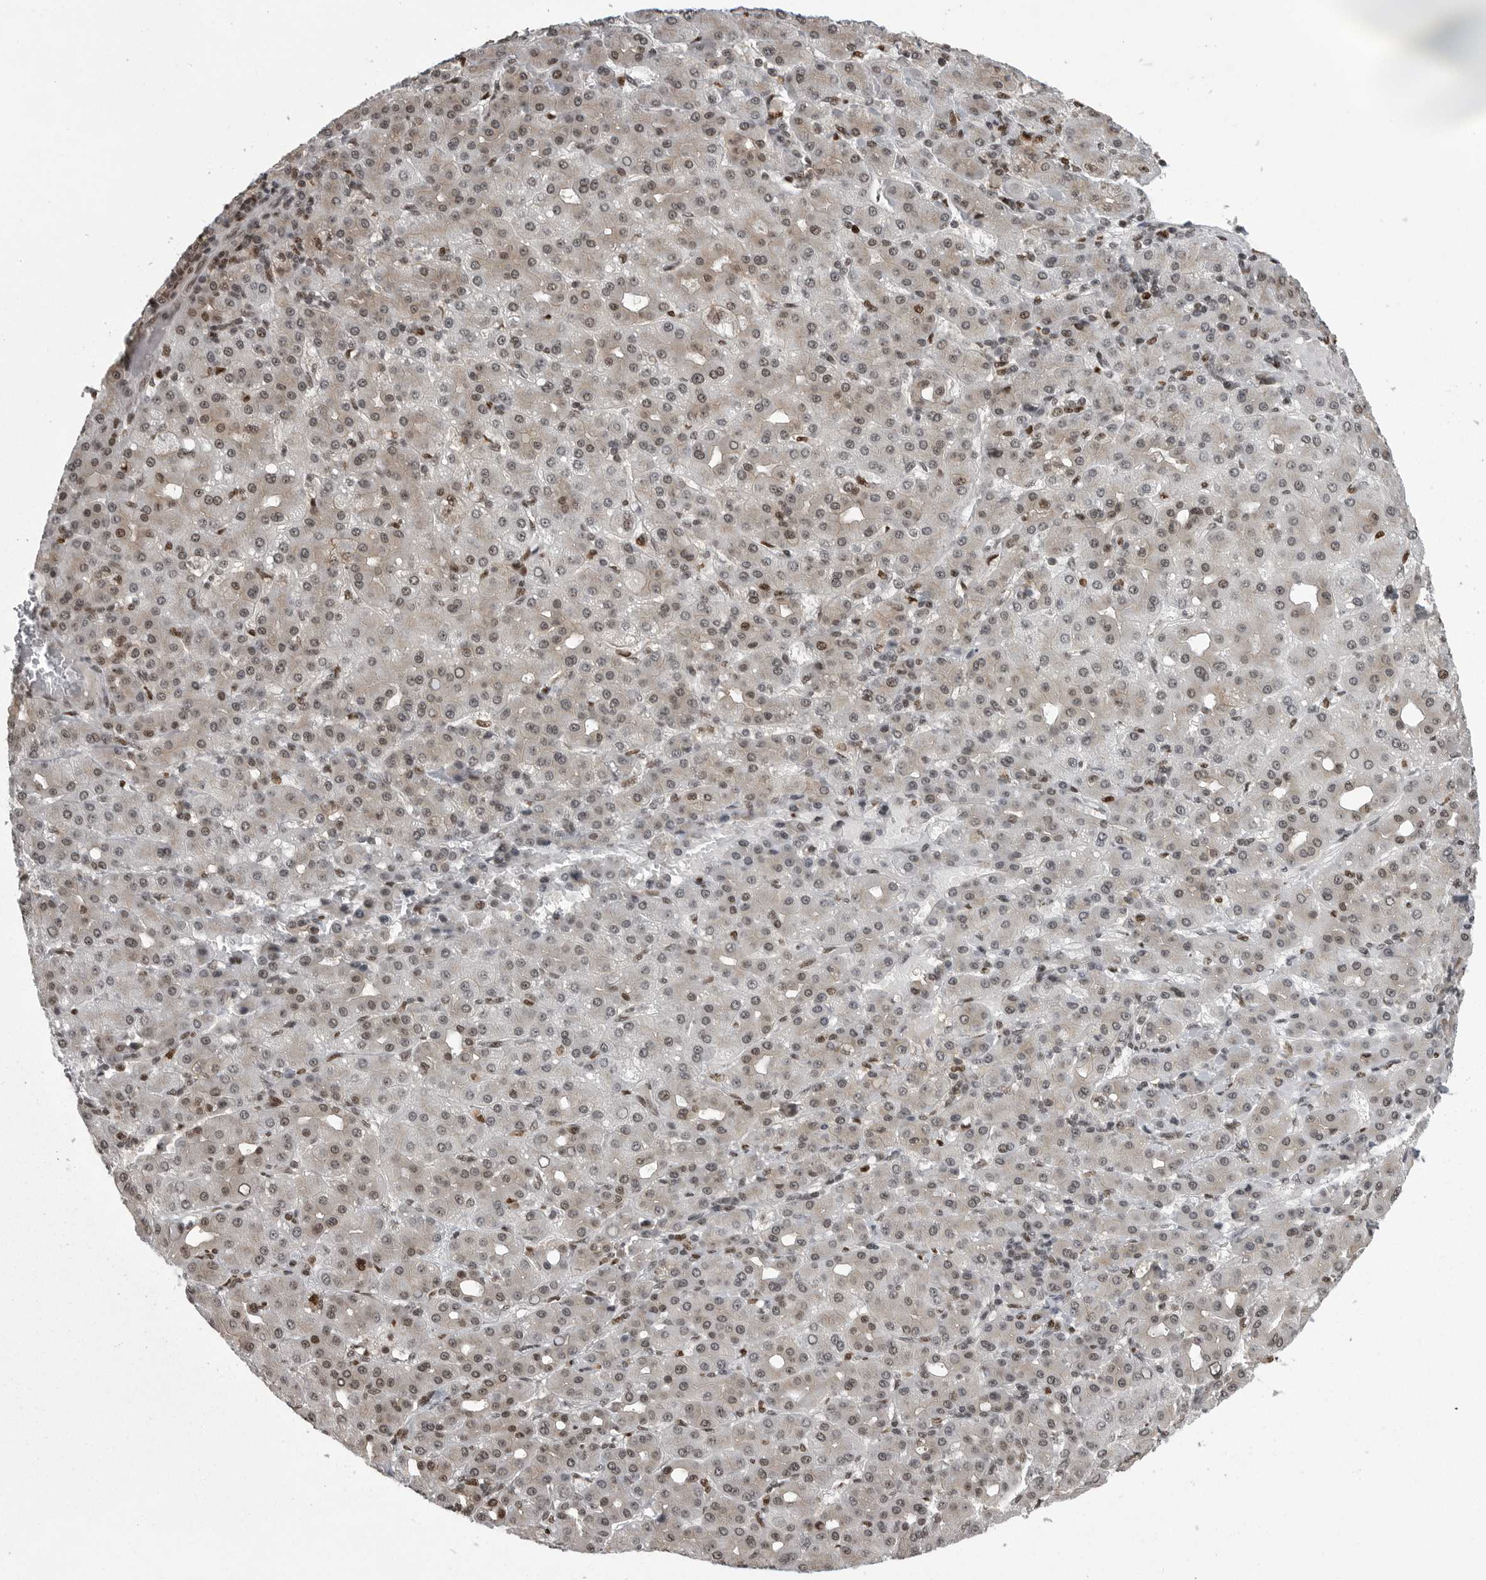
{"staining": {"intensity": "weak", "quantity": "25%-75%", "location": "nuclear"}, "tissue": "liver cancer", "cell_type": "Tumor cells", "image_type": "cancer", "snomed": [{"axis": "morphology", "description": "Carcinoma, Hepatocellular, NOS"}, {"axis": "topography", "description": "Liver"}], "caption": "Liver hepatocellular carcinoma stained with a brown dye exhibits weak nuclear positive expression in about 25%-75% of tumor cells.", "gene": "YAF2", "patient": {"sex": "male", "age": 65}}